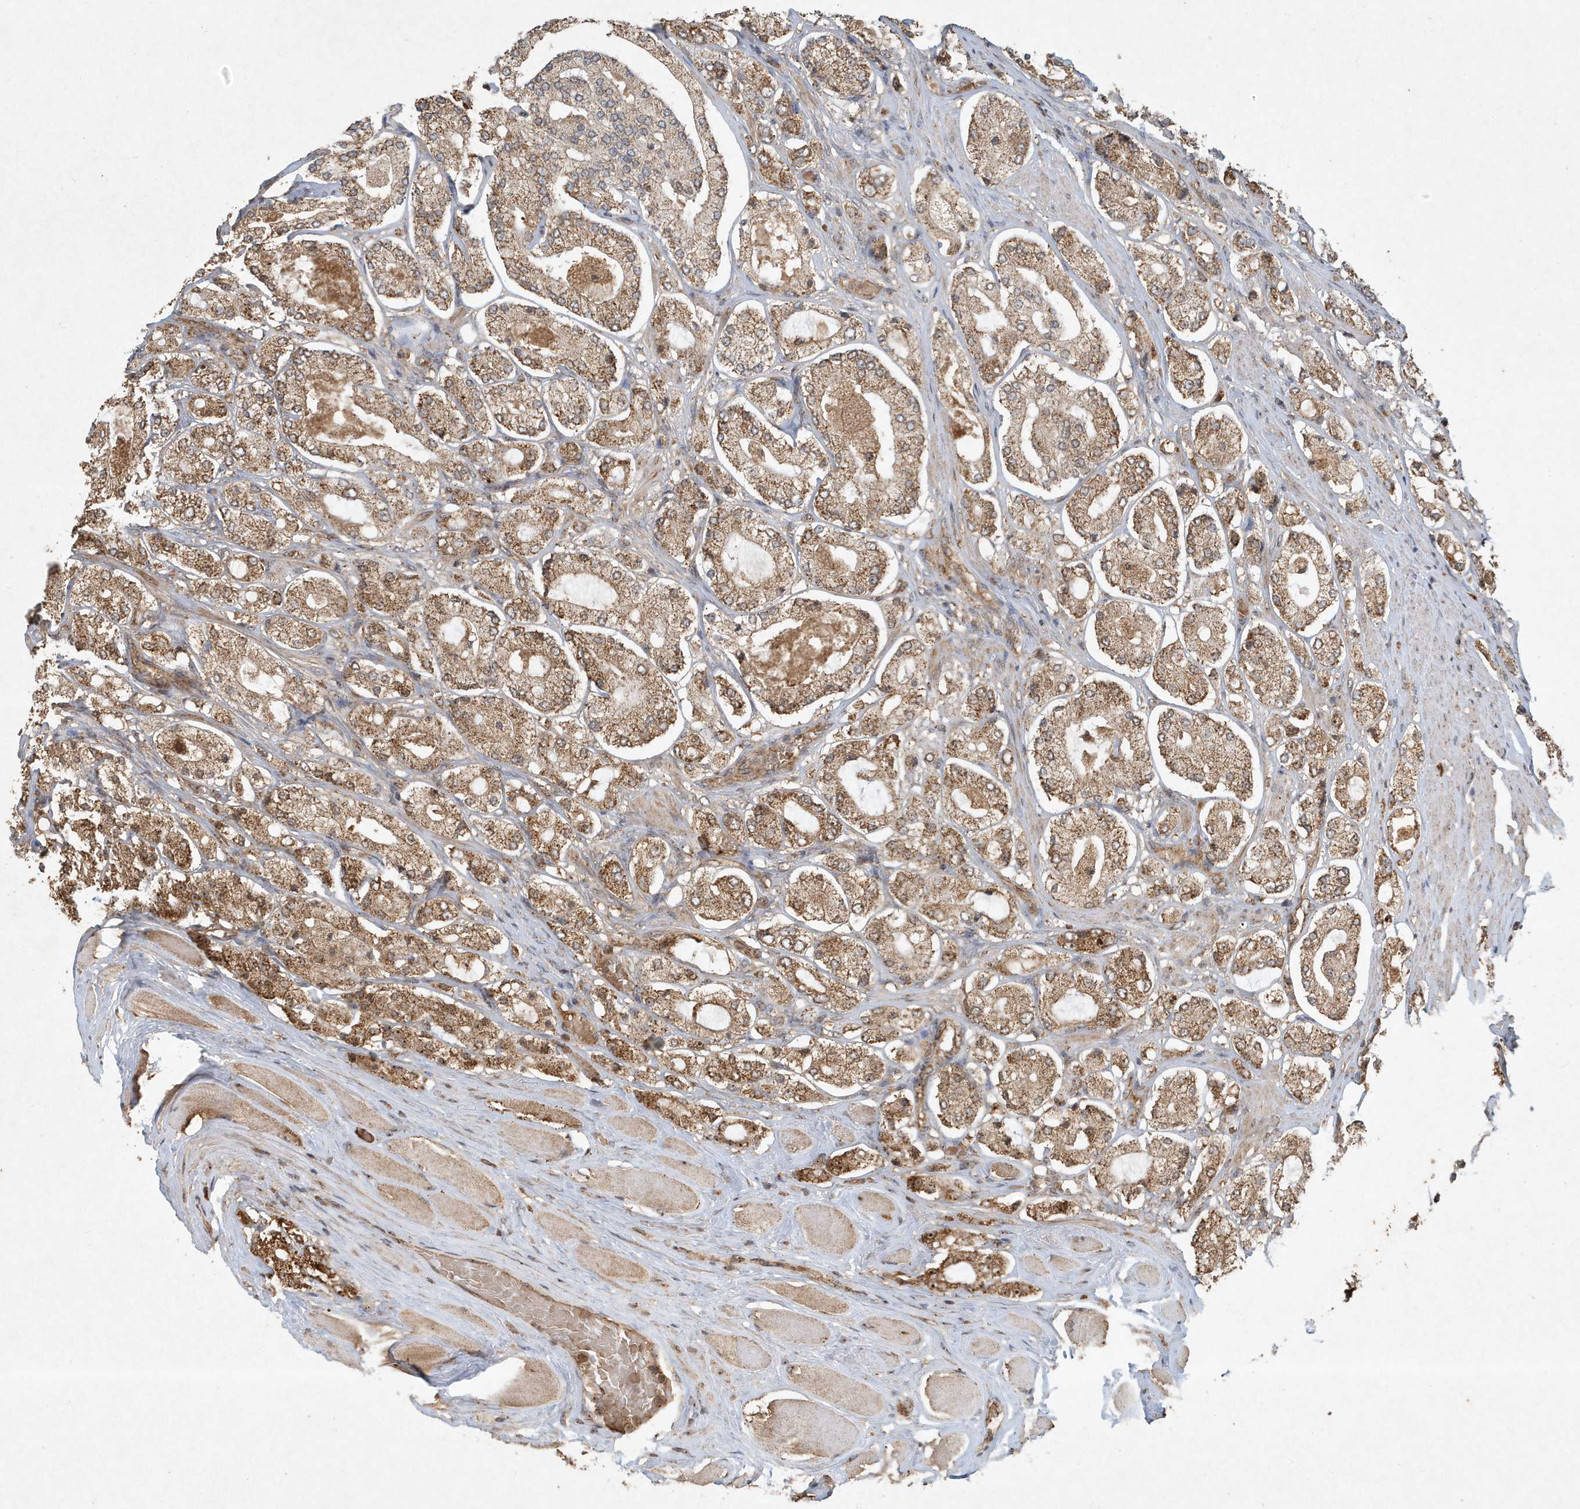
{"staining": {"intensity": "strong", "quantity": ">75%", "location": "cytoplasmic/membranous,nuclear"}, "tissue": "prostate cancer", "cell_type": "Tumor cells", "image_type": "cancer", "snomed": [{"axis": "morphology", "description": "Adenocarcinoma, High grade"}, {"axis": "topography", "description": "Prostate"}], "caption": "A high-resolution image shows IHC staining of prostate cancer (high-grade adenocarcinoma), which demonstrates strong cytoplasmic/membranous and nuclear positivity in about >75% of tumor cells.", "gene": "ABCB9", "patient": {"sex": "male", "age": 65}}